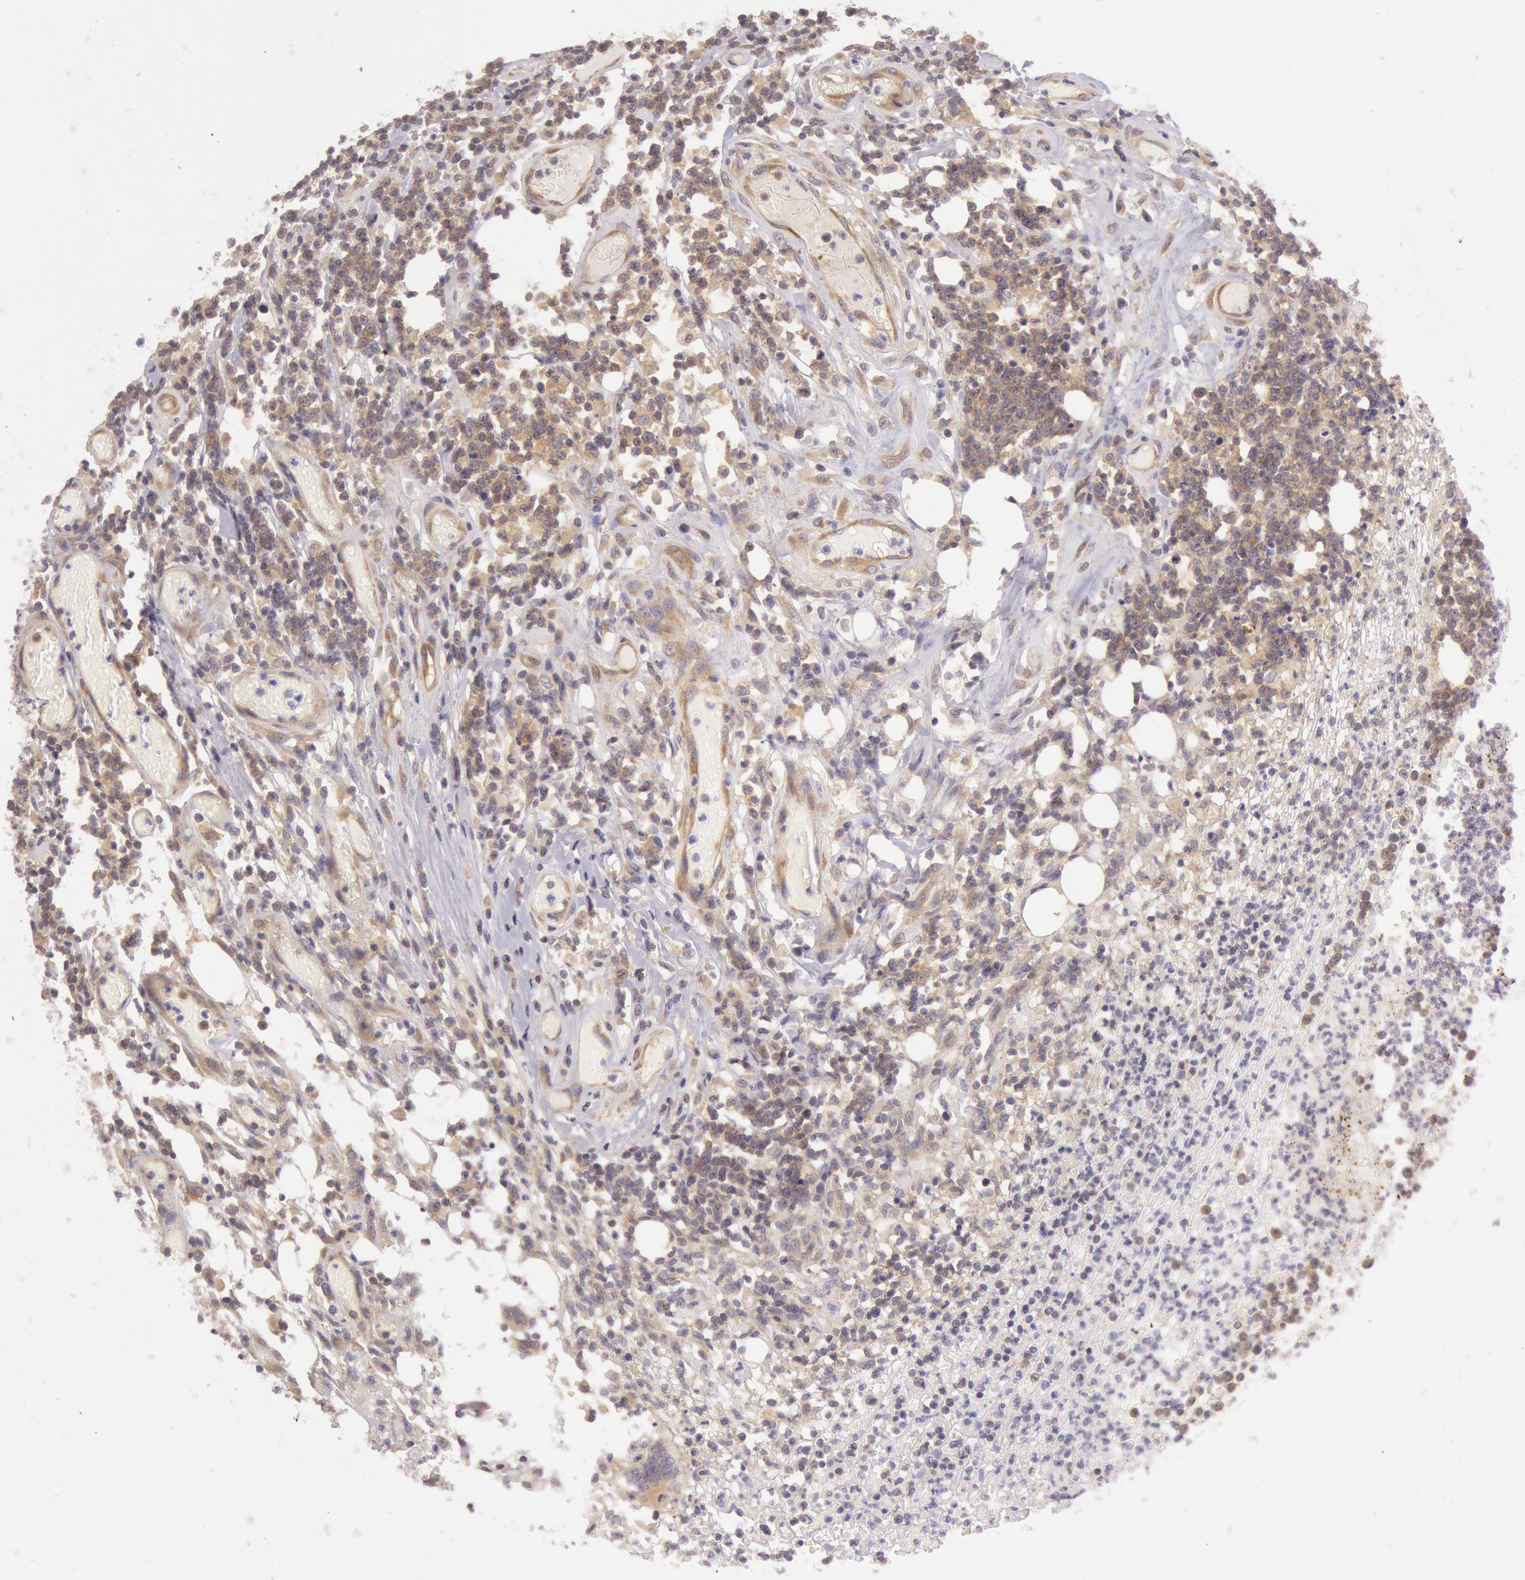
{"staining": {"intensity": "weak", "quantity": ">75%", "location": "cytoplasmic/membranous"}, "tissue": "lymphoma", "cell_type": "Tumor cells", "image_type": "cancer", "snomed": [{"axis": "morphology", "description": "Malignant lymphoma, non-Hodgkin's type, High grade"}, {"axis": "topography", "description": "Colon"}], "caption": "Human lymphoma stained with a brown dye demonstrates weak cytoplasmic/membranous positive positivity in about >75% of tumor cells.", "gene": "CHUK", "patient": {"sex": "male", "age": 82}}